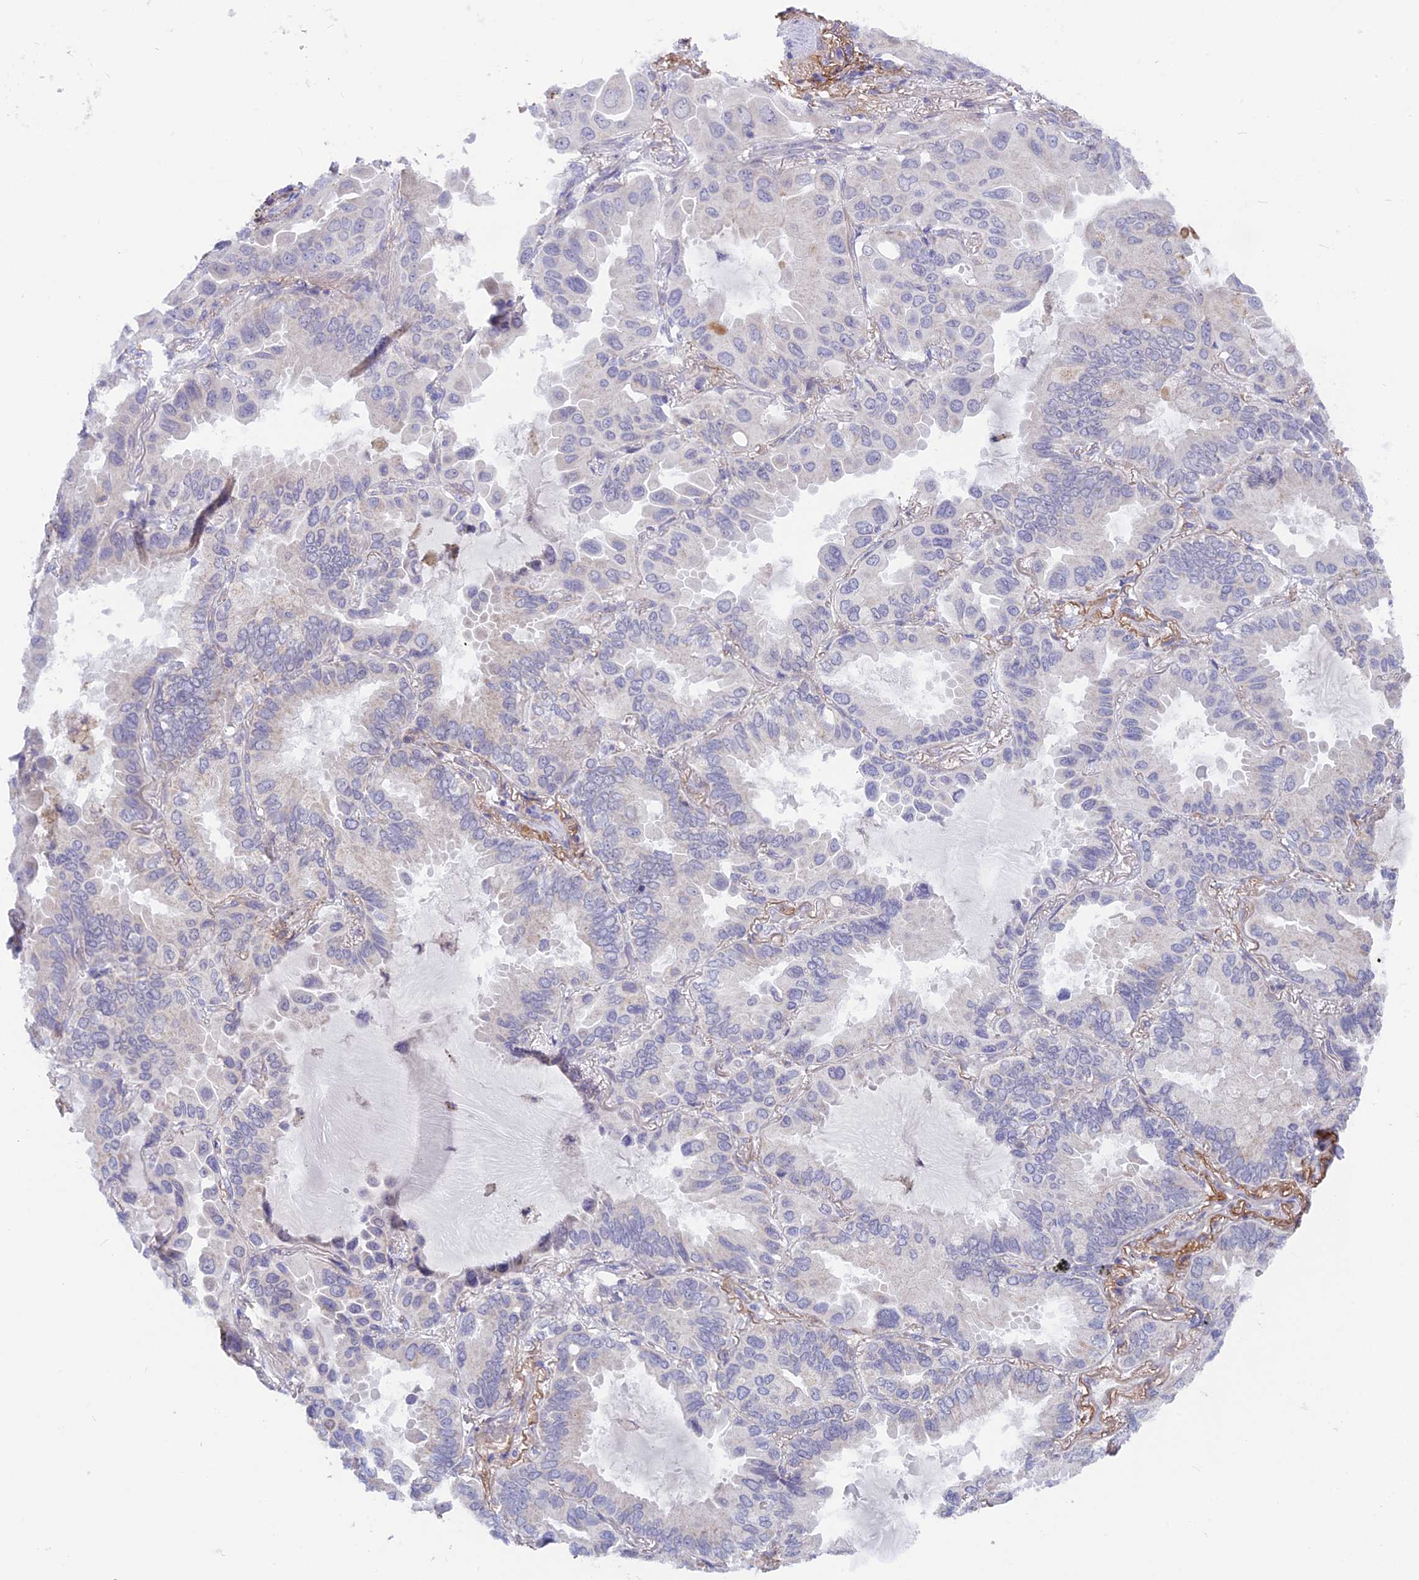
{"staining": {"intensity": "negative", "quantity": "none", "location": "none"}, "tissue": "lung cancer", "cell_type": "Tumor cells", "image_type": "cancer", "snomed": [{"axis": "morphology", "description": "Adenocarcinoma, NOS"}, {"axis": "topography", "description": "Lung"}], "caption": "Micrograph shows no protein staining in tumor cells of lung cancer tissue. The staining was performed using DAB (3,3'-diaminobenzidine) to visualize the protein expression in brown, while the nuclei were stained in blue with hematoxylin (Magnification: 20x).", "gene": "PLAC9", "patient": {"sex": "male", "age": 64}}